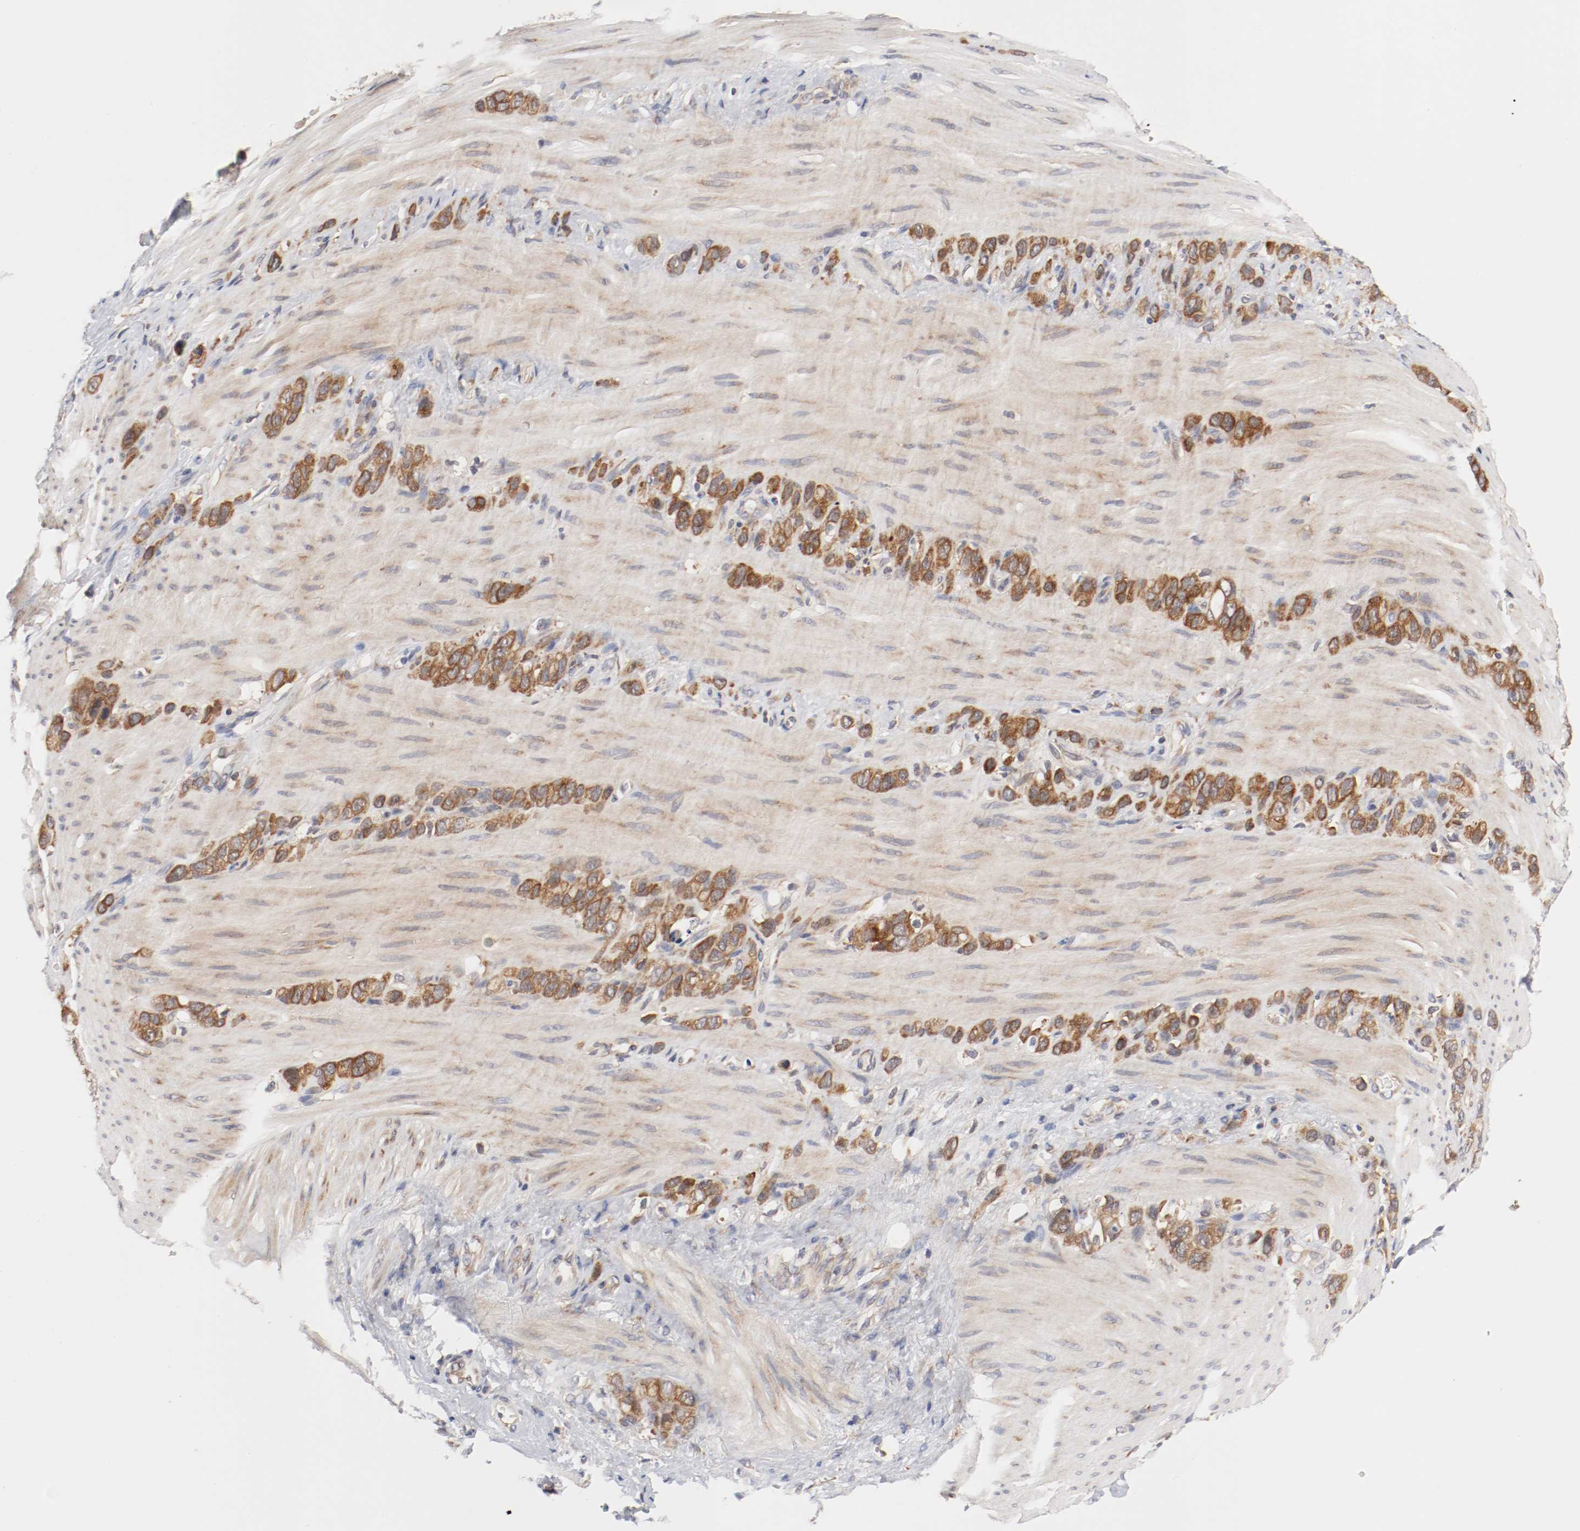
{"staining": {"intensity": "strong", "quantity": ">75%", "location": "cytoplasmic/membranous"}, "tissue": "stomach cancer", "cell_type": "Tumor cells", "image_type": "cancer", "snomed": [{"axis": "morphology", "description": "Normal tissue, NOS"}, {"axis": "morphology", "description": "Adenocarcinoma, NOS"}, {"axis": "morphology", "description": "Adenocarcinoma, High grade"}, {"axis": "topography", "description": "Stomach, upper"}, {"axis": "topography", "description": "Stomach"}], "caption": "Stomach cancer stained for a protein shows strong cytoplasmic/membranous positivity in tumor cells.", "gene": "FKBP3", "patient": {"sex": "female", "age": 65}}